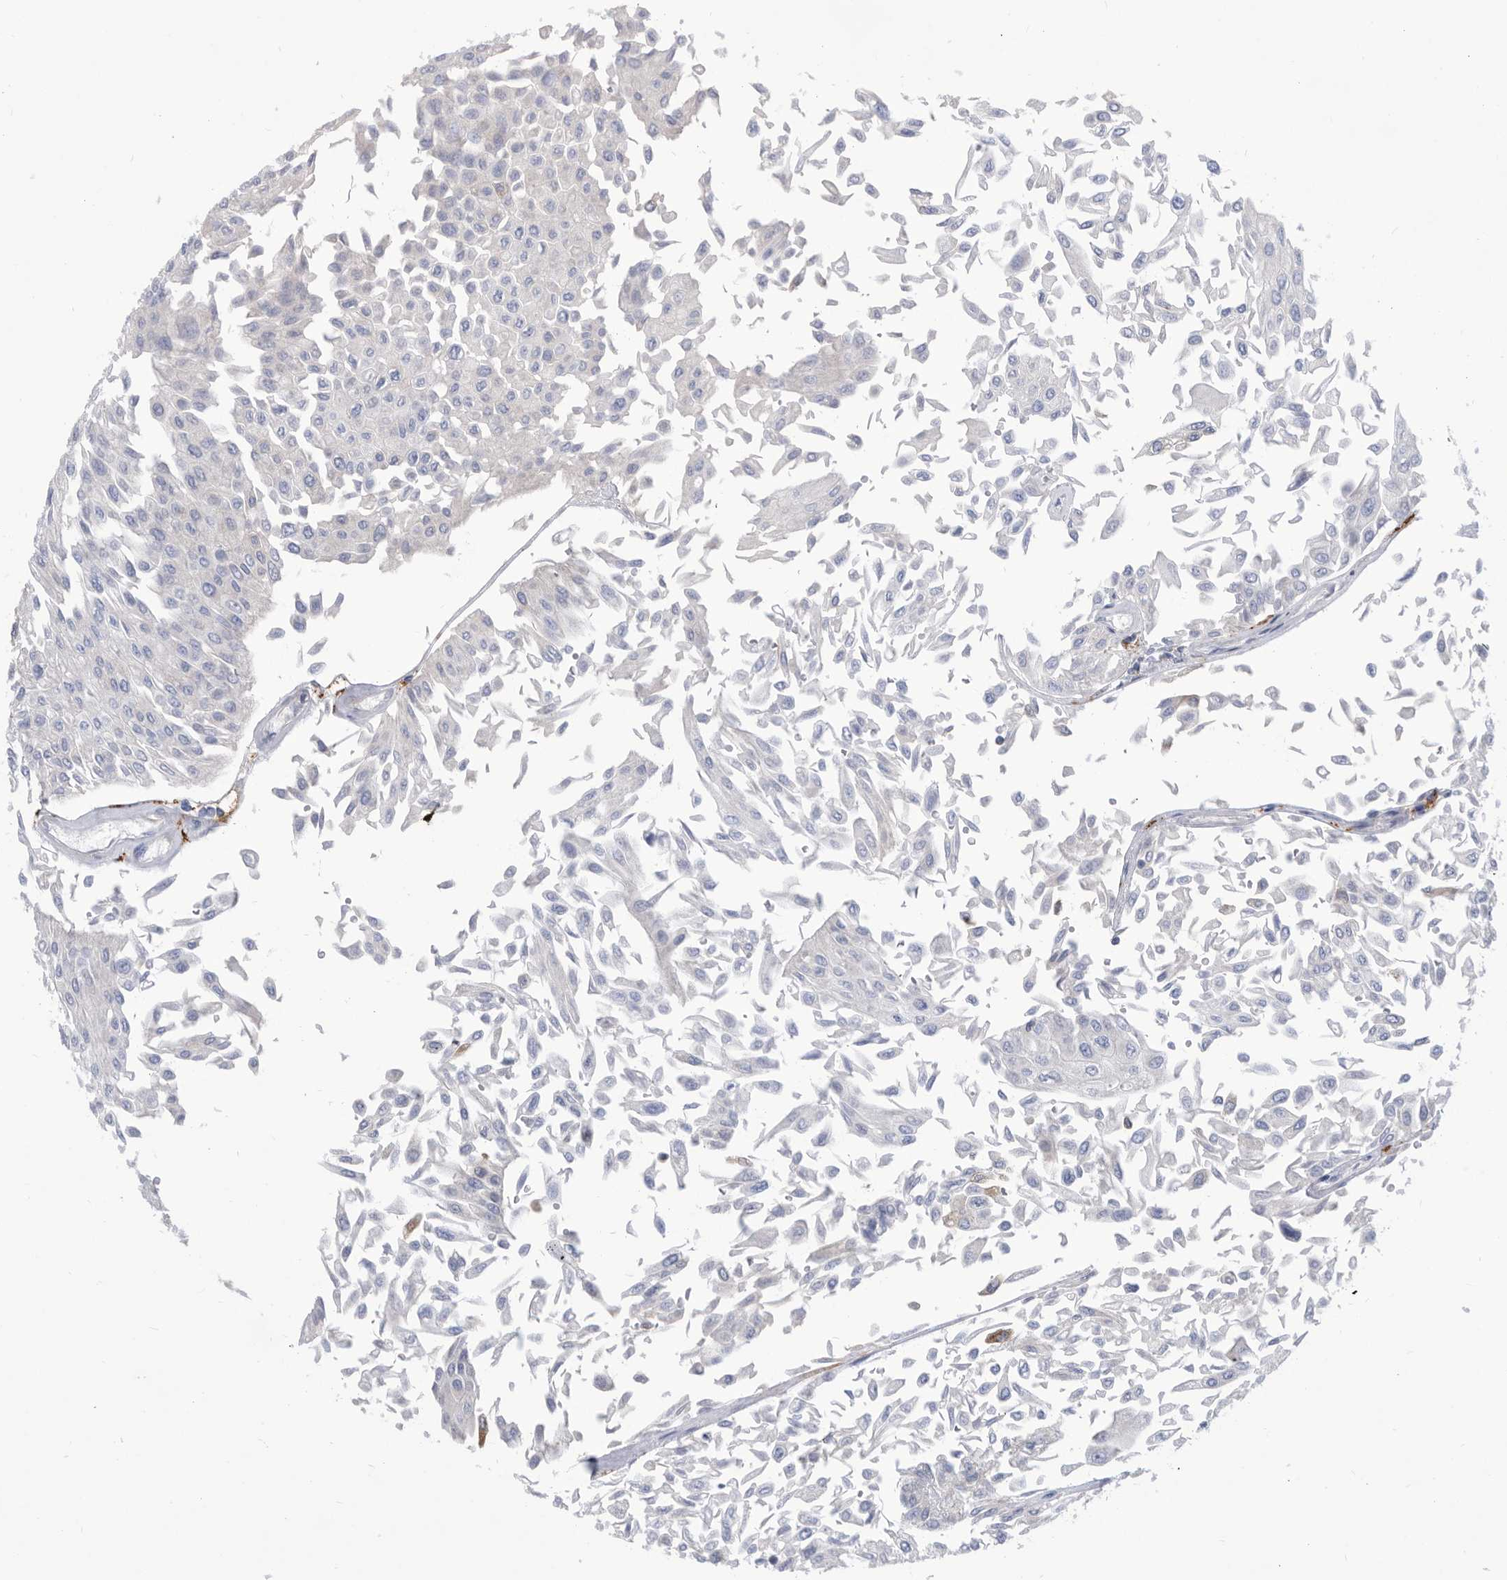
{"staining": {"intensity": "negative", "quantity": "none", "location": "none"}, "tissue": "urothelial cancer", "cell_type": "Tumor cells", "image_type": "cancer", "snomed": [{"axis": "morphology", "description": "Urothelial carcinoma, Low grade"}, {"axis": "topography", "description": "Urinary bladder"}], "caption": "The photomicrograph demonstrates no significant positivity in tumor cells of urothelial carcinoma (low-grade).", "gene": "SMG7", "patient": {"sex": "male", "age": 67}}